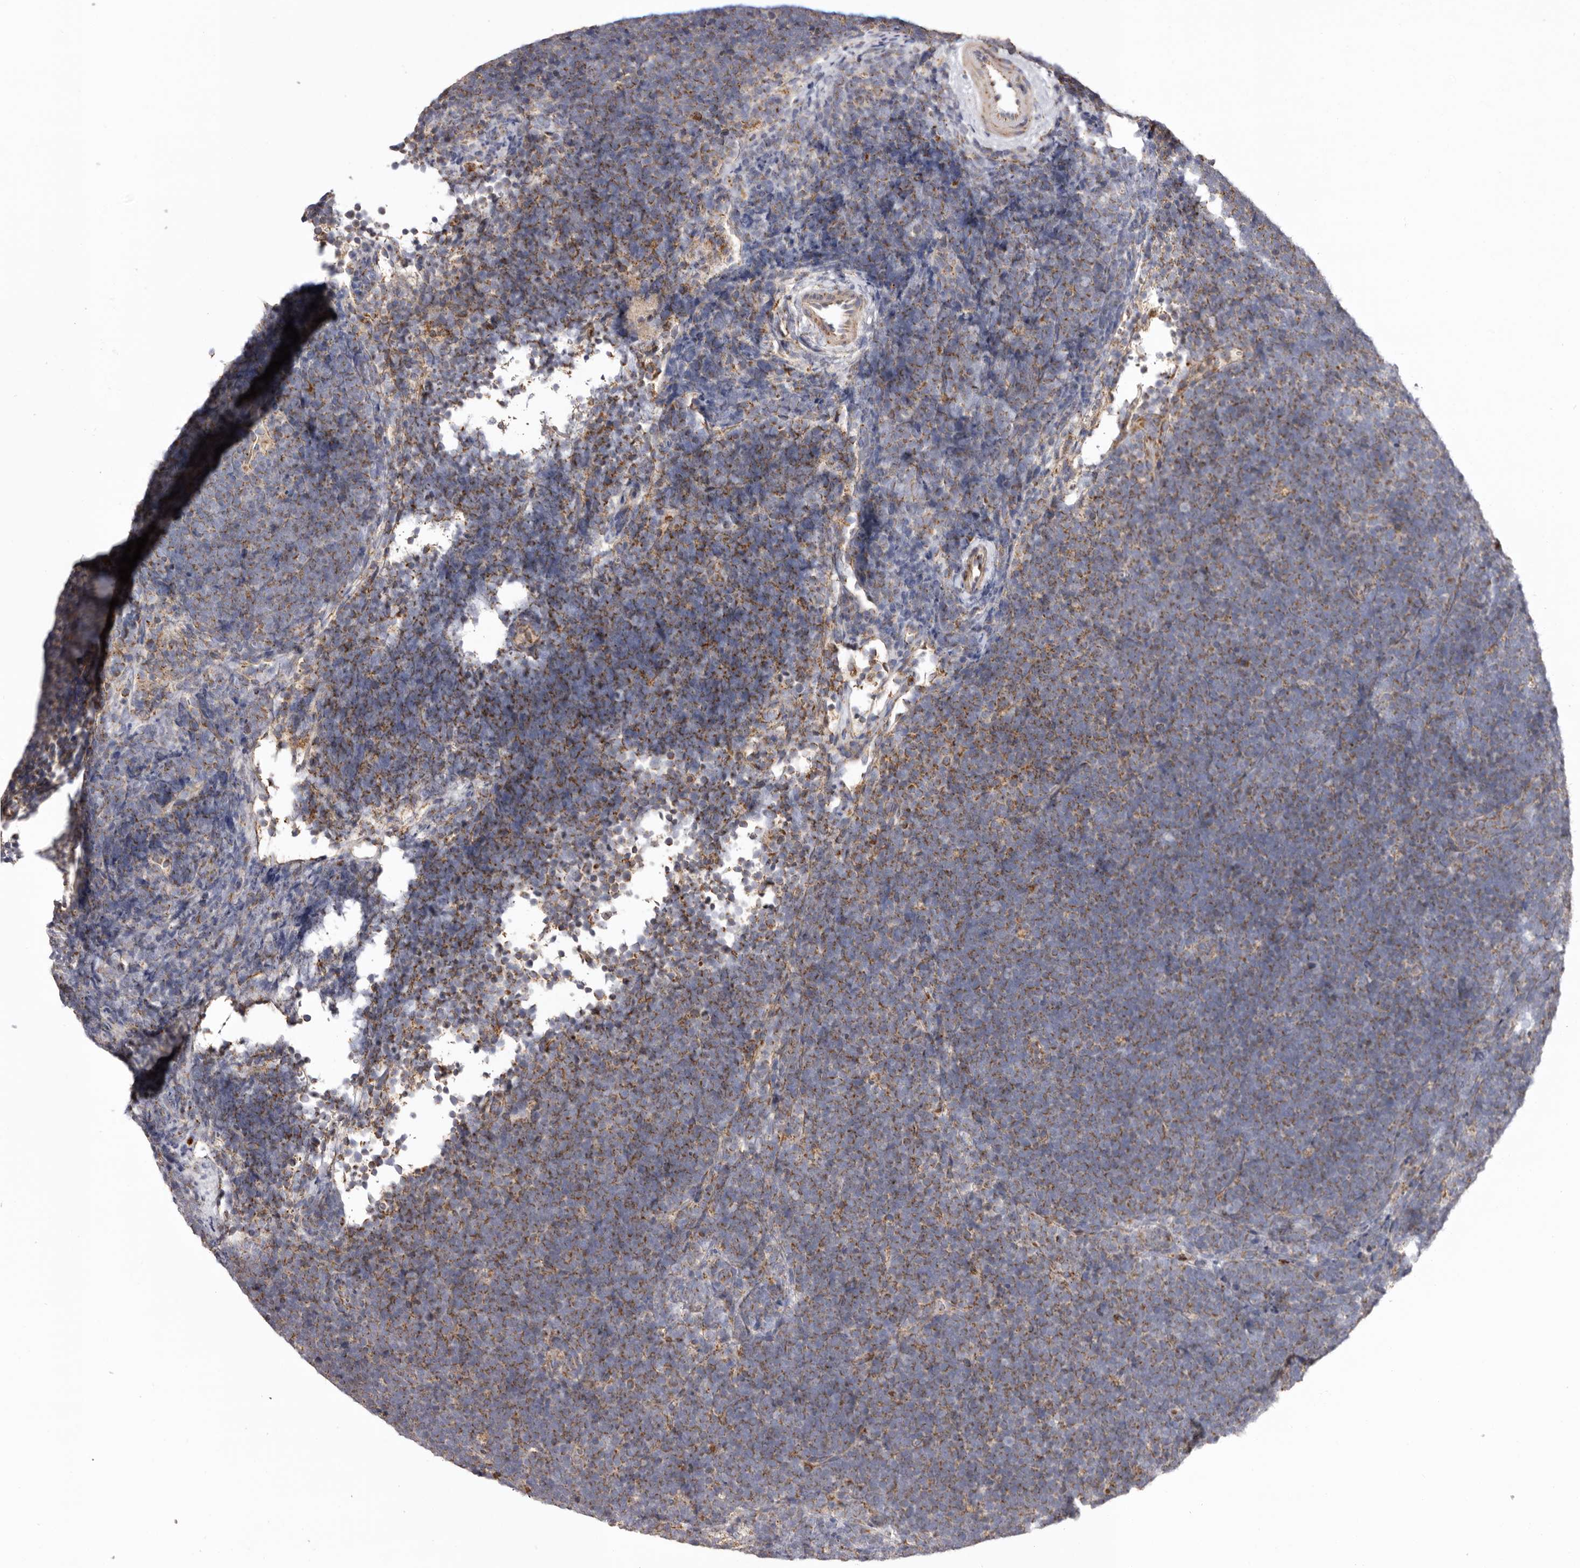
{"staining": {"intensity": "moderate", "quantity": "25%-75%", "location": "cytoplasmic/membranous"}, "tissue": "lymphoma", "cell_type": "Tumor cells", "image_type": "cancer", "snomed": [{"axis": "morphology", "description": "Malignant lymphoma, non-Hodgkin's type, High grade"}, {"axis": "topography", "description": "Lymph node"}], "caption": "The immunohistochemical stain shows moderate cytoplasmic/membranous positivity in tumor cells of lymphoma tissue.", "gene": "MECR", "patient": {"sex": "male", "age": 13}}